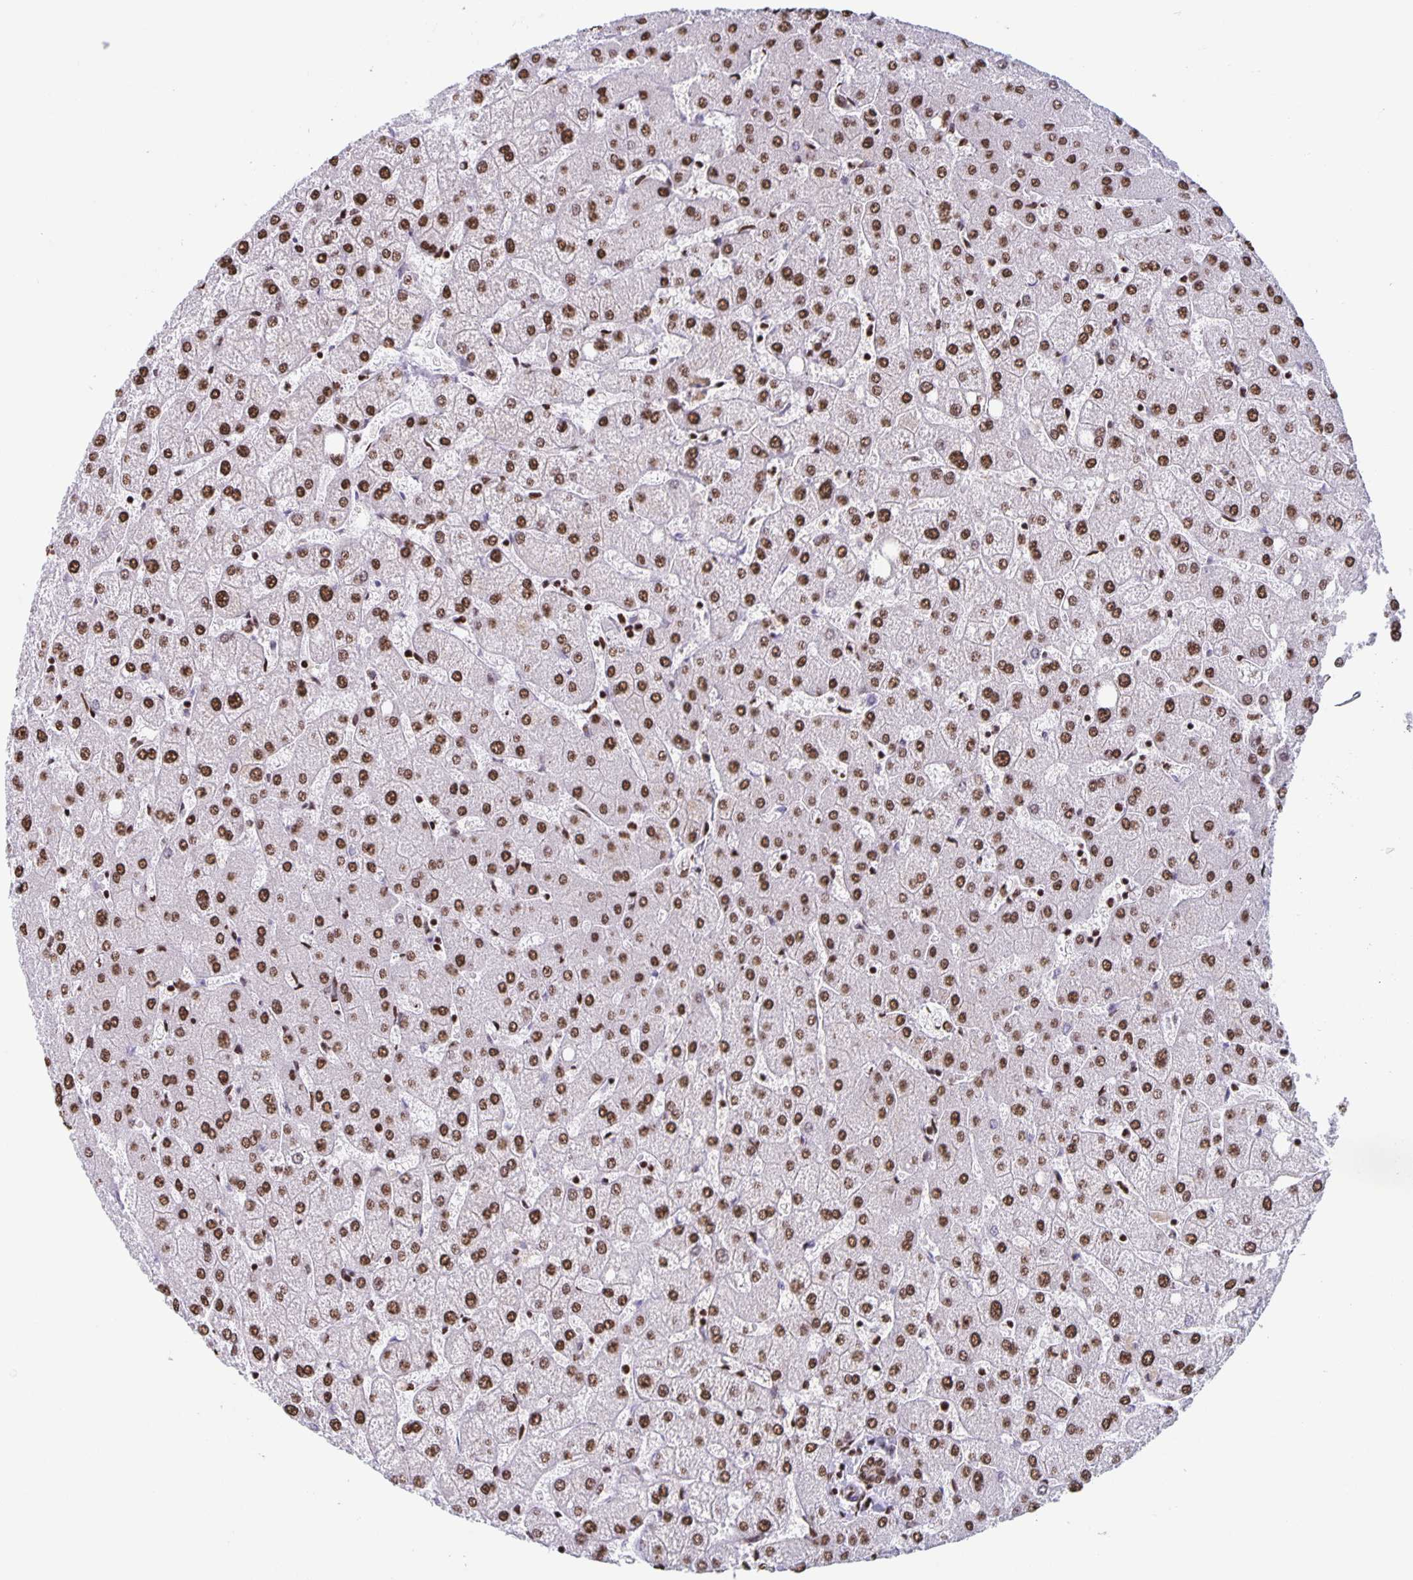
{"staining": {"intensity": "moderate", "quantity": ">75%", "location": "nuclear"}, "tissue": "liver", "cell_type": "Cholangiocytes", "image_type": "normal", "snomed": [{"axis": "morphology", "description": "Normal tissue, NOS"}, {"axis": "topography", "description": "Liver"}], "caption": "A high-resolution photomicrograph shows immunohistochemistry (IHC) staining of normal liver, which displays moderate nuclear expression in about >75% of cholangiocytes.", "gene": "DUT", "patient": {"sex": "female", "age": 54}}